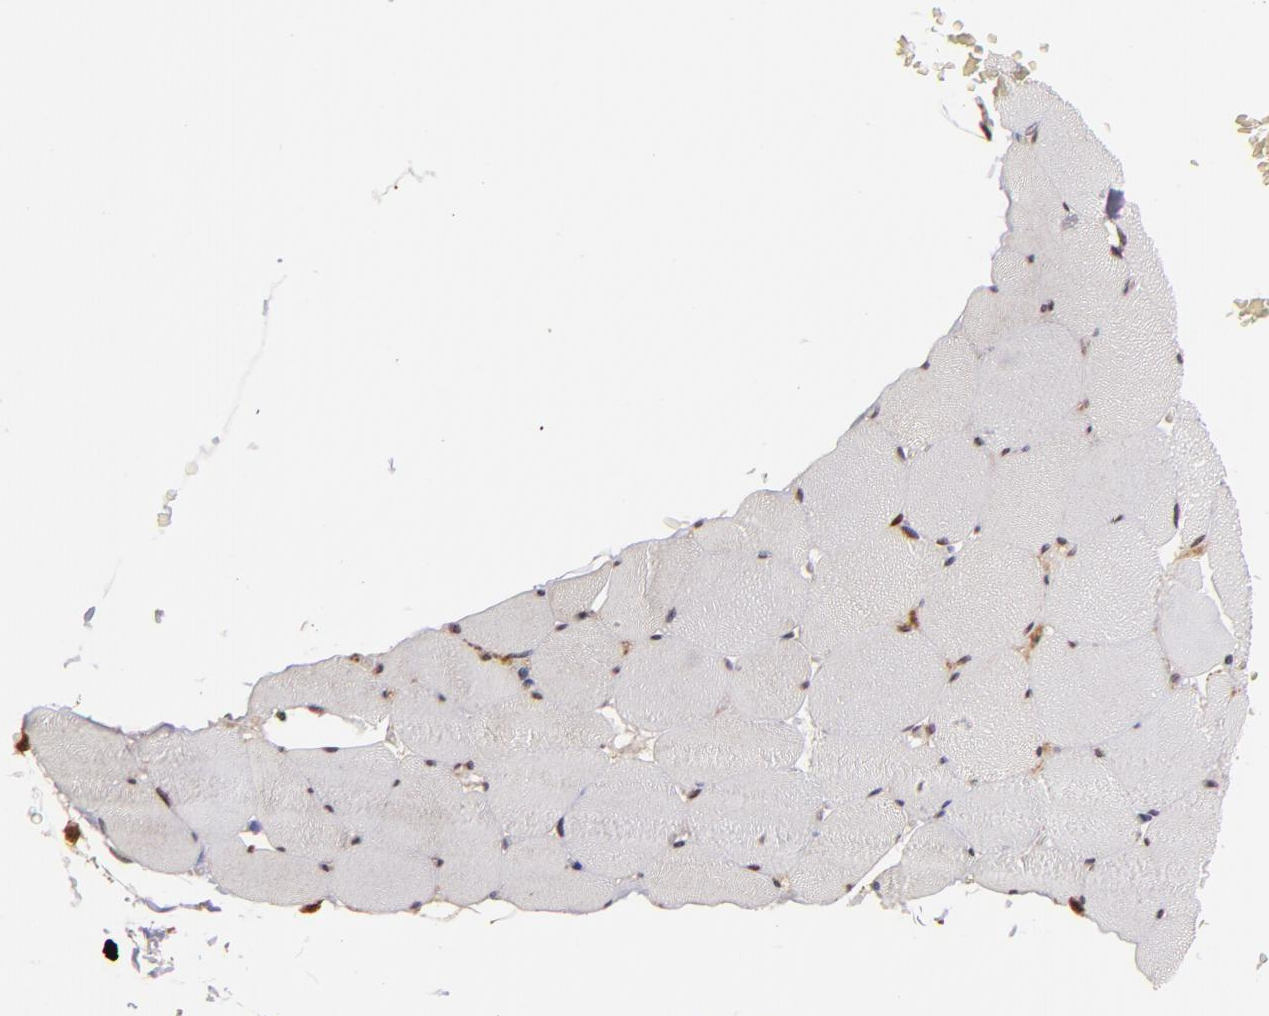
{"staining": {"intensity": "moderate", "quantity": "25%-75%", "location": "nuclear"}, "tissue": "skeletal muscle", "cell_type": "Myocytes", "image_type": "normal", "snomed": [{"axis": "morphology", "description": "Normal tissue, NOS"}, {"axis": "topography", "description": "Skeletal muscle"}], "caption": "Immunohistochemistry (IHC) micrograph of benign skeletal muscle: human skeletal muscle stained using IHC shows medium levels of moderate protein expression localized specifically in the nuclear of myocytes, appearing as a nuclear brown color.", "gene": "RXRG", "patient": {"sex": "male", "age": 62}}